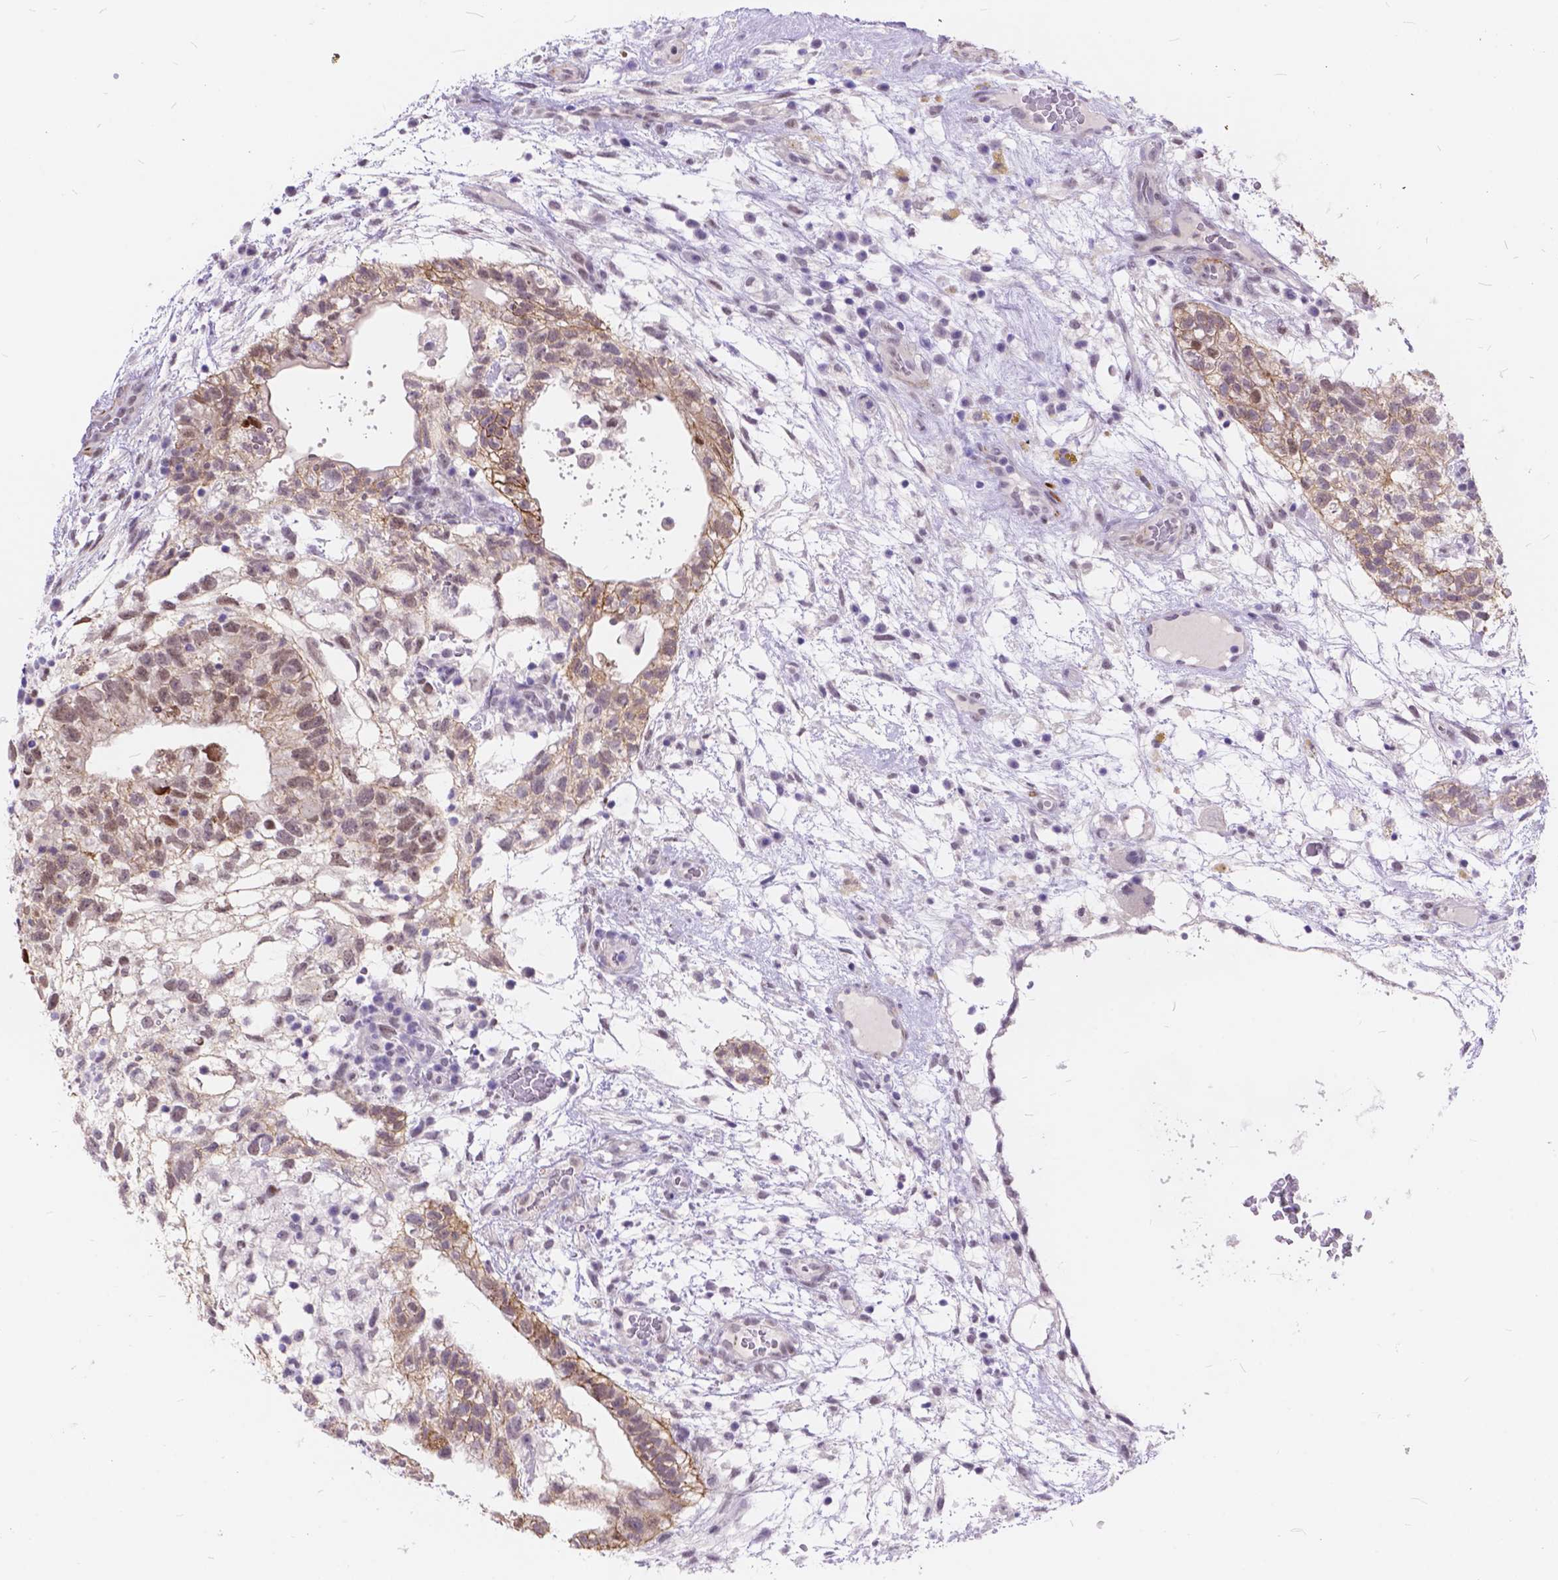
{"staining": {"intensity": "moderate", "quantity": ">75%", "location": "cytoplasmic/membranous"}, "tissue": "testis cancer", "cell_type": "Tumor cells", "image_type": "cancer", "snomed": [{"axis": "morphology", "description": "Normal tissue, NOS"}, {"axis": "morphology", "description": "Carcinoma, Embryonal, NOS"}, {"axis": "topography", "description": "Testis"}], "caption": "Testis embryonal carcinoma stained with a protein marker demonstrates moderate staining in tumor cells.", "gene": "MAN2C1", "patient": {"sex": "male", "age": 32}}